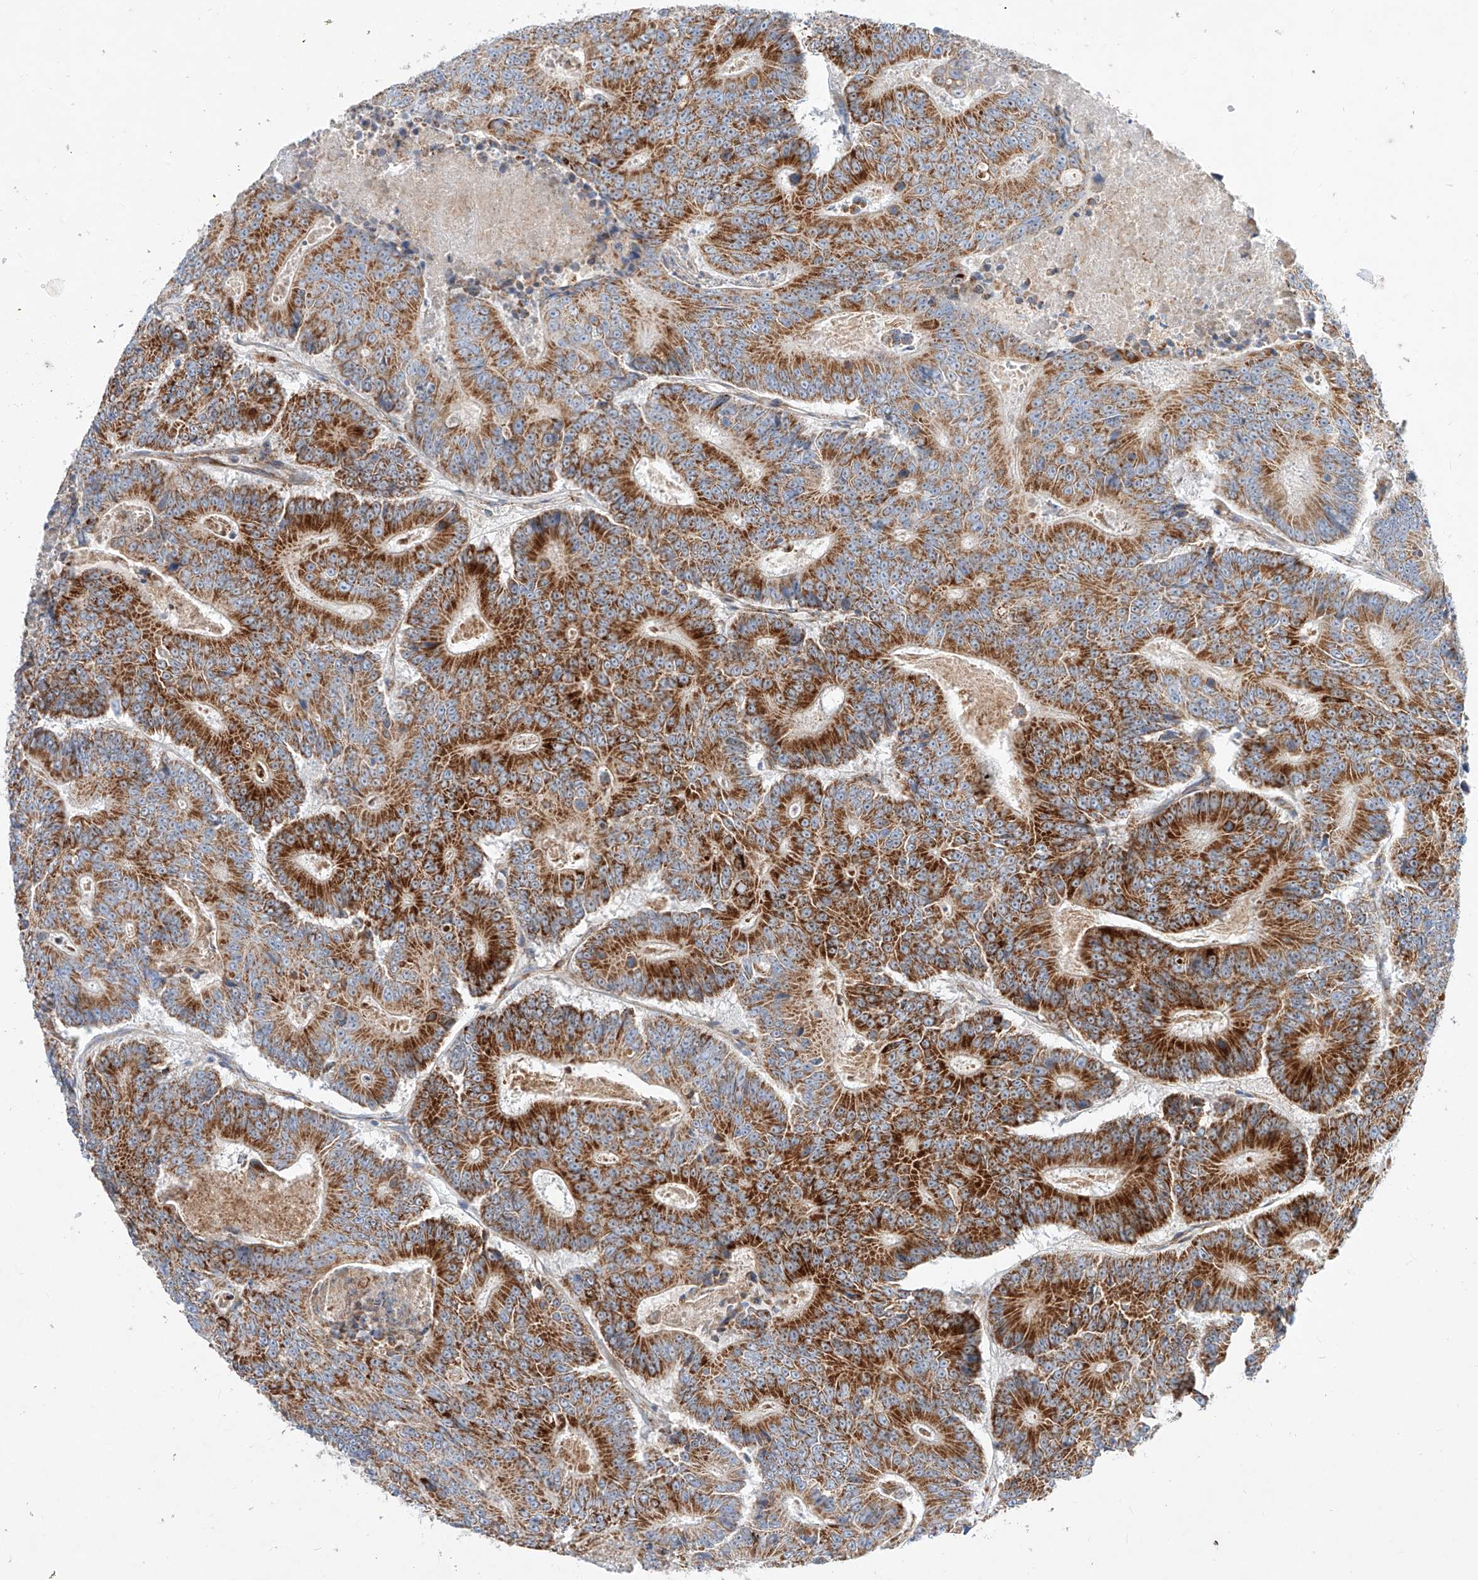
{"staining": {"intensity": "strong", "quantity": ">75%", "location": "cytoplasmic/membranous"}, "tissue": "colorectal cancer", "cell_type": "Tumor cells", "image_type": "cancer", "snomed": [{"axis": "morphology", "description": "Adenocarcinoma, NOS"}, {"axis": "topography", "description": "Colon"}], "caption": "Strong cytoplasmic/membranous staining for a protein is seen in approximately >75% of tumor cells of colorectal adenocarcinoma using immunohistochemistry (IHC).", "gene": "CST9", "patient": {"sex": "male", "age": 83}}